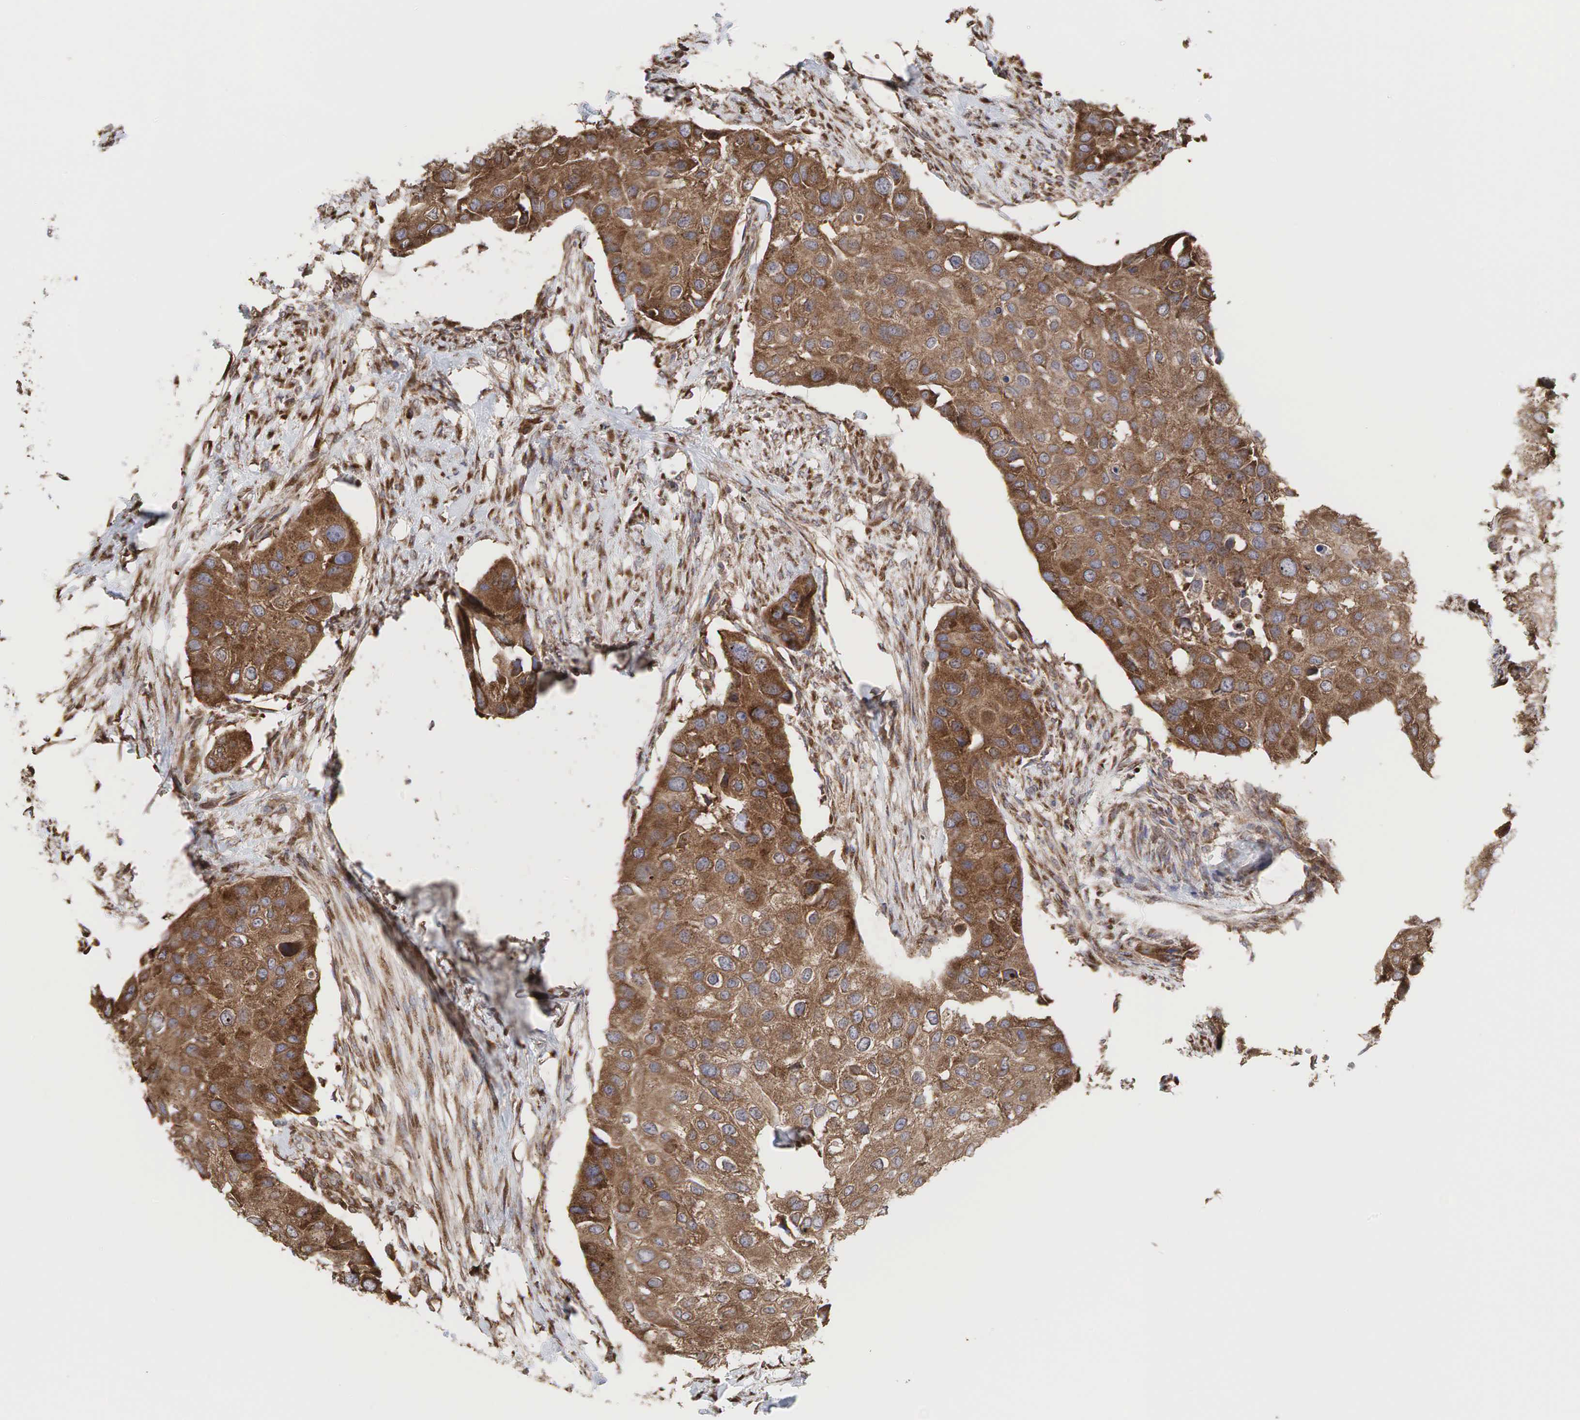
{"staining": {"intensity": "strong", "quantity": ">75%", "location": "cytoplasmic/membranous"}, "tissue": "urothelial cancer", "cell_type": "Tumor cells", "image_type": "cancer", "snomed": [{"axis": "morphology", "description": "Urothelial carcinoma, High grade"}, {"axis": "topography", "description": "Urinary bladder"}], "caption": "Protein staining shows strong cytoplasmic/membranous expression in approximately >75% of tumor cells in high-grade urothelial carcinoma. The staining was performed using DAB (3,3'-diaminobenzidine), with brown indicating positive protein expression. Nuclei are stained blue with hematoxylin.", "gene": "PABPC5", "patient": {"sex": "male", "age": 55}}